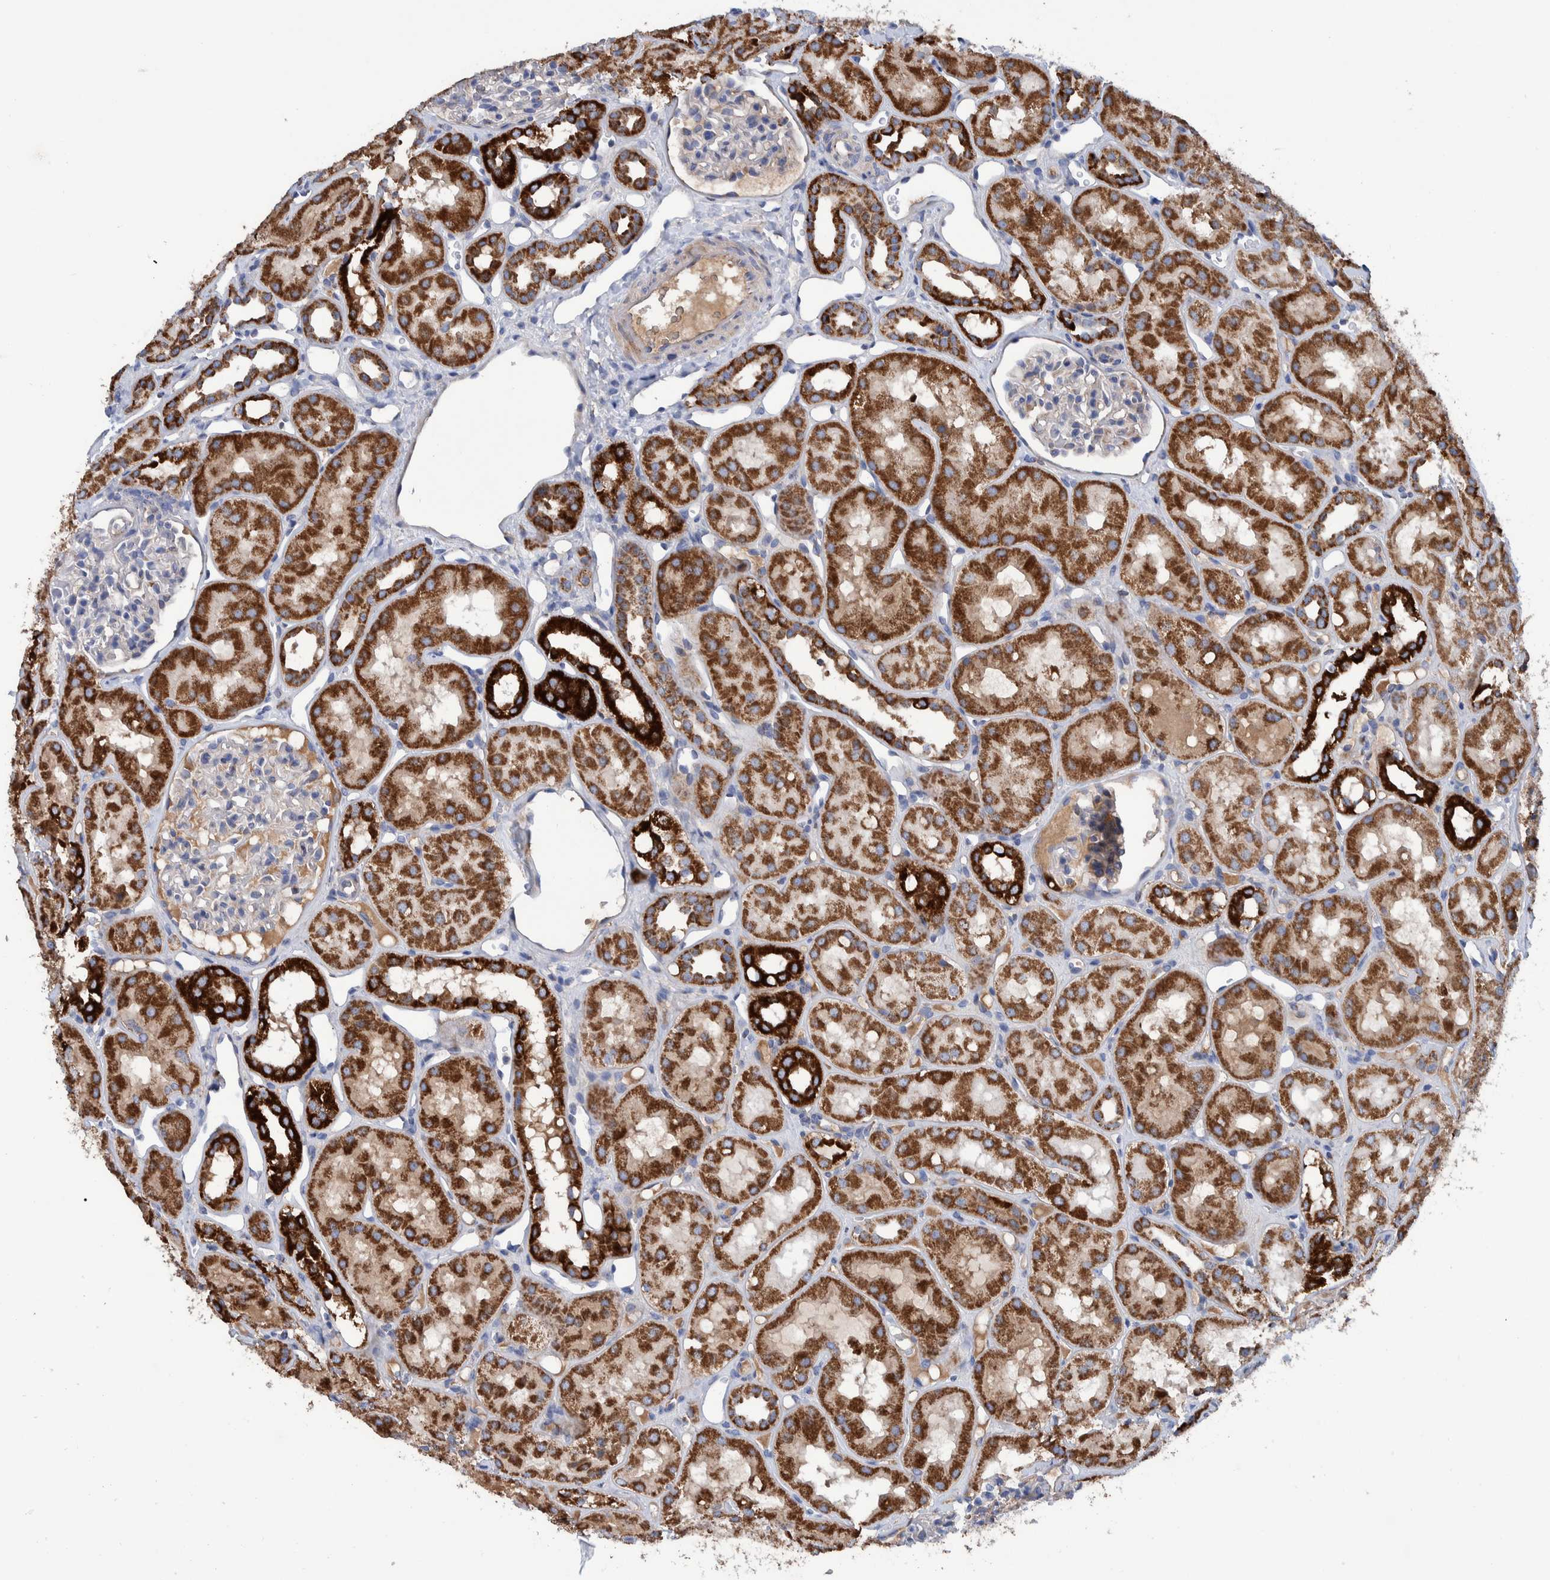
{"staining": {"intensity": "negative", "quantity": "none", "location": "none"}, "tissue": "kidney", "cell_type": "Cells in glomeruli", "image_type": "normal", "snomed": [{"axis": "morphology", "description": "Normal tissue, NOS"}, {"axis": "topography", "description": "Kidney"}], "caption": "Immunohistochemical staining of unremarkable kidney displays no significant positivity in cells in glomeruli.", "gene": "DECR1", "patient": {"sex": "male", "age": 16}}